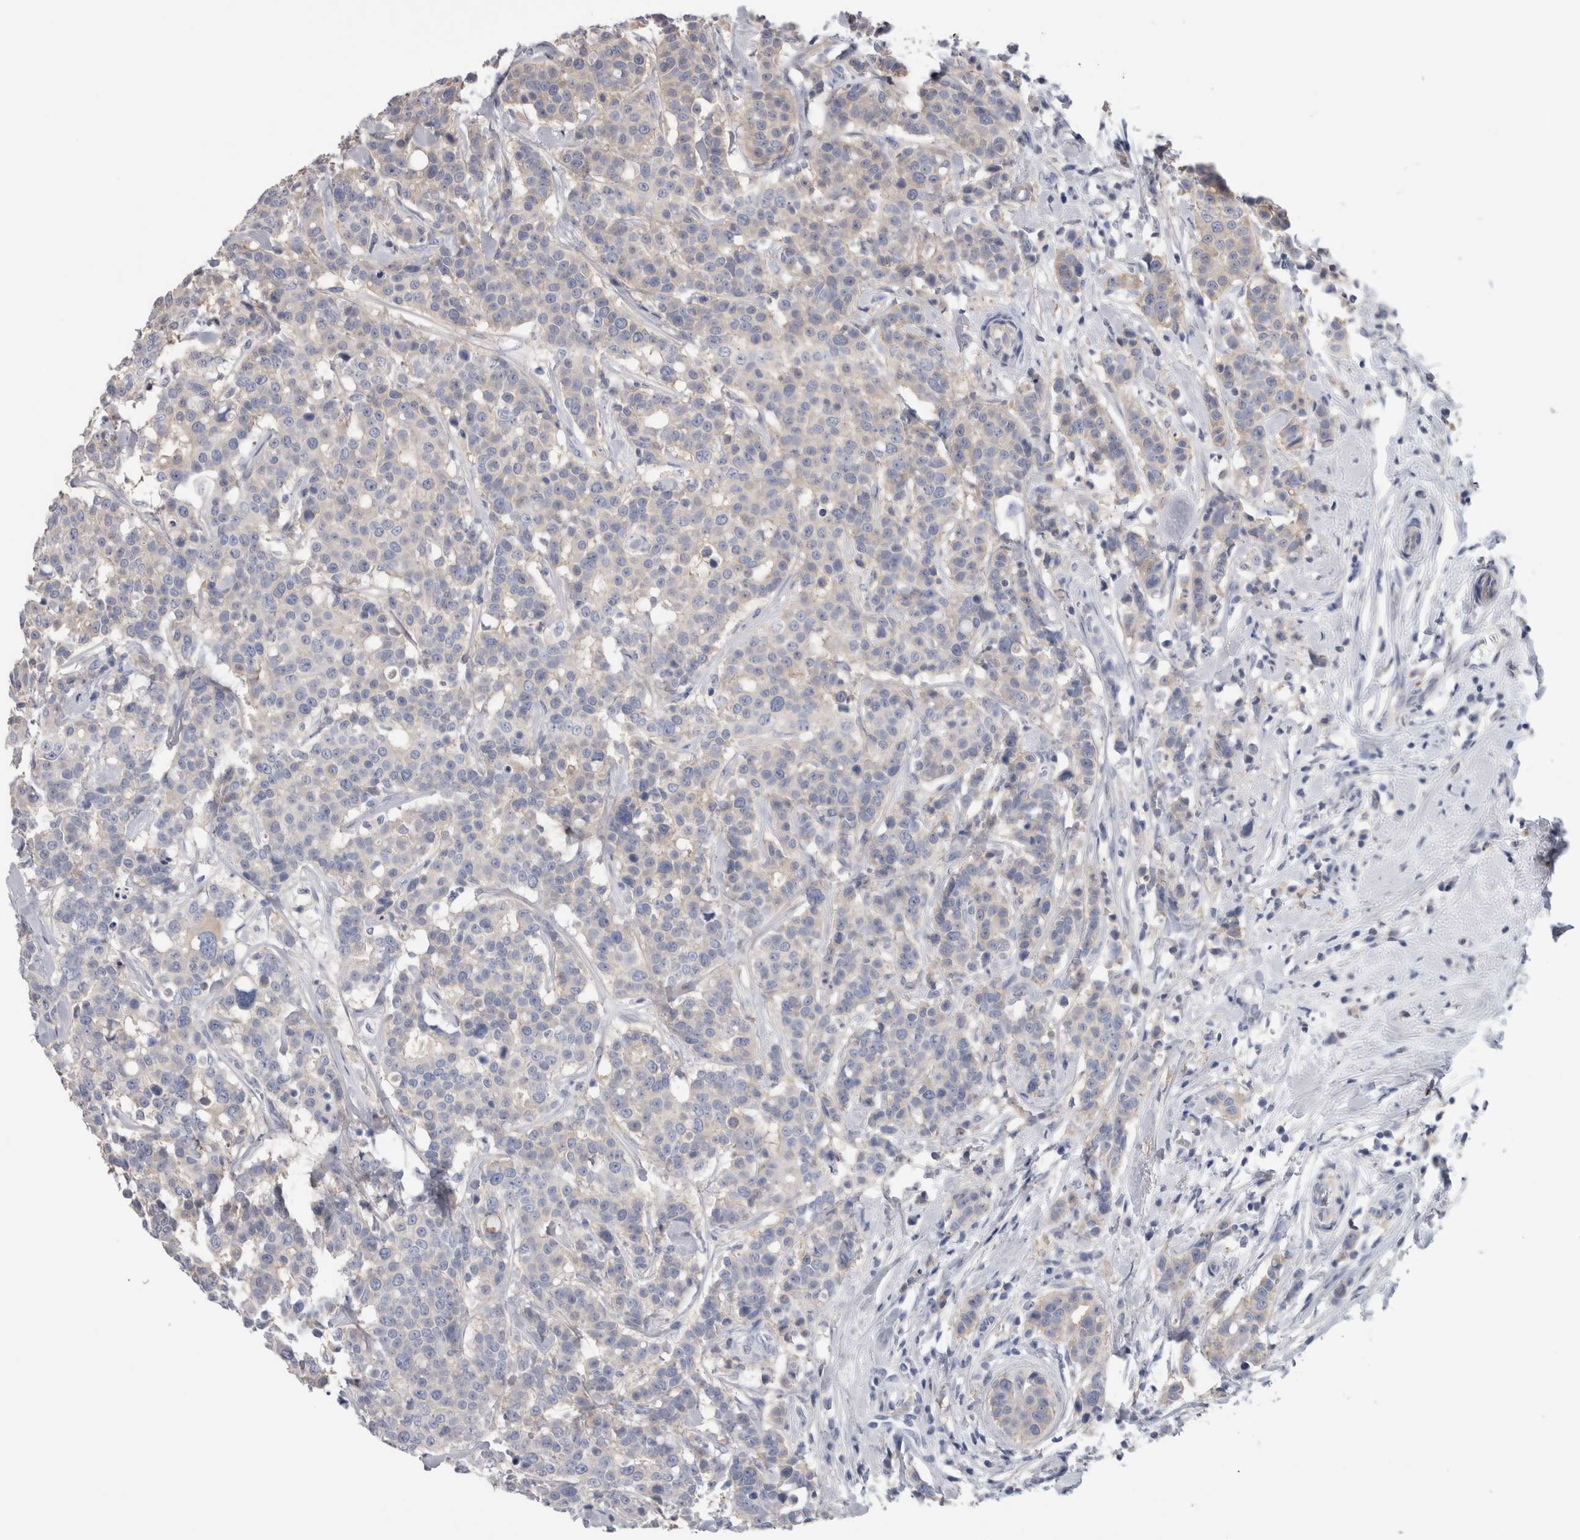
{"staining": {"intensity": "weak", "quantity": "<25%", "location": "cytoplasmic/membranous"}, "tissue": "breast cancer", "cell_type": "Tumor cells", "image_type": "cancer", "snomed": [{"axis": "morphology", "description": "Duct carcinoma"}, {"axis": "topography", "description": "Breast"}], "caption": "Image shows no protein staining in tumor cells of breast infiltrating ductal carcinoma tissue.", "gene": "SCRN1", "patient": {"sex": "female", "age": 27}}